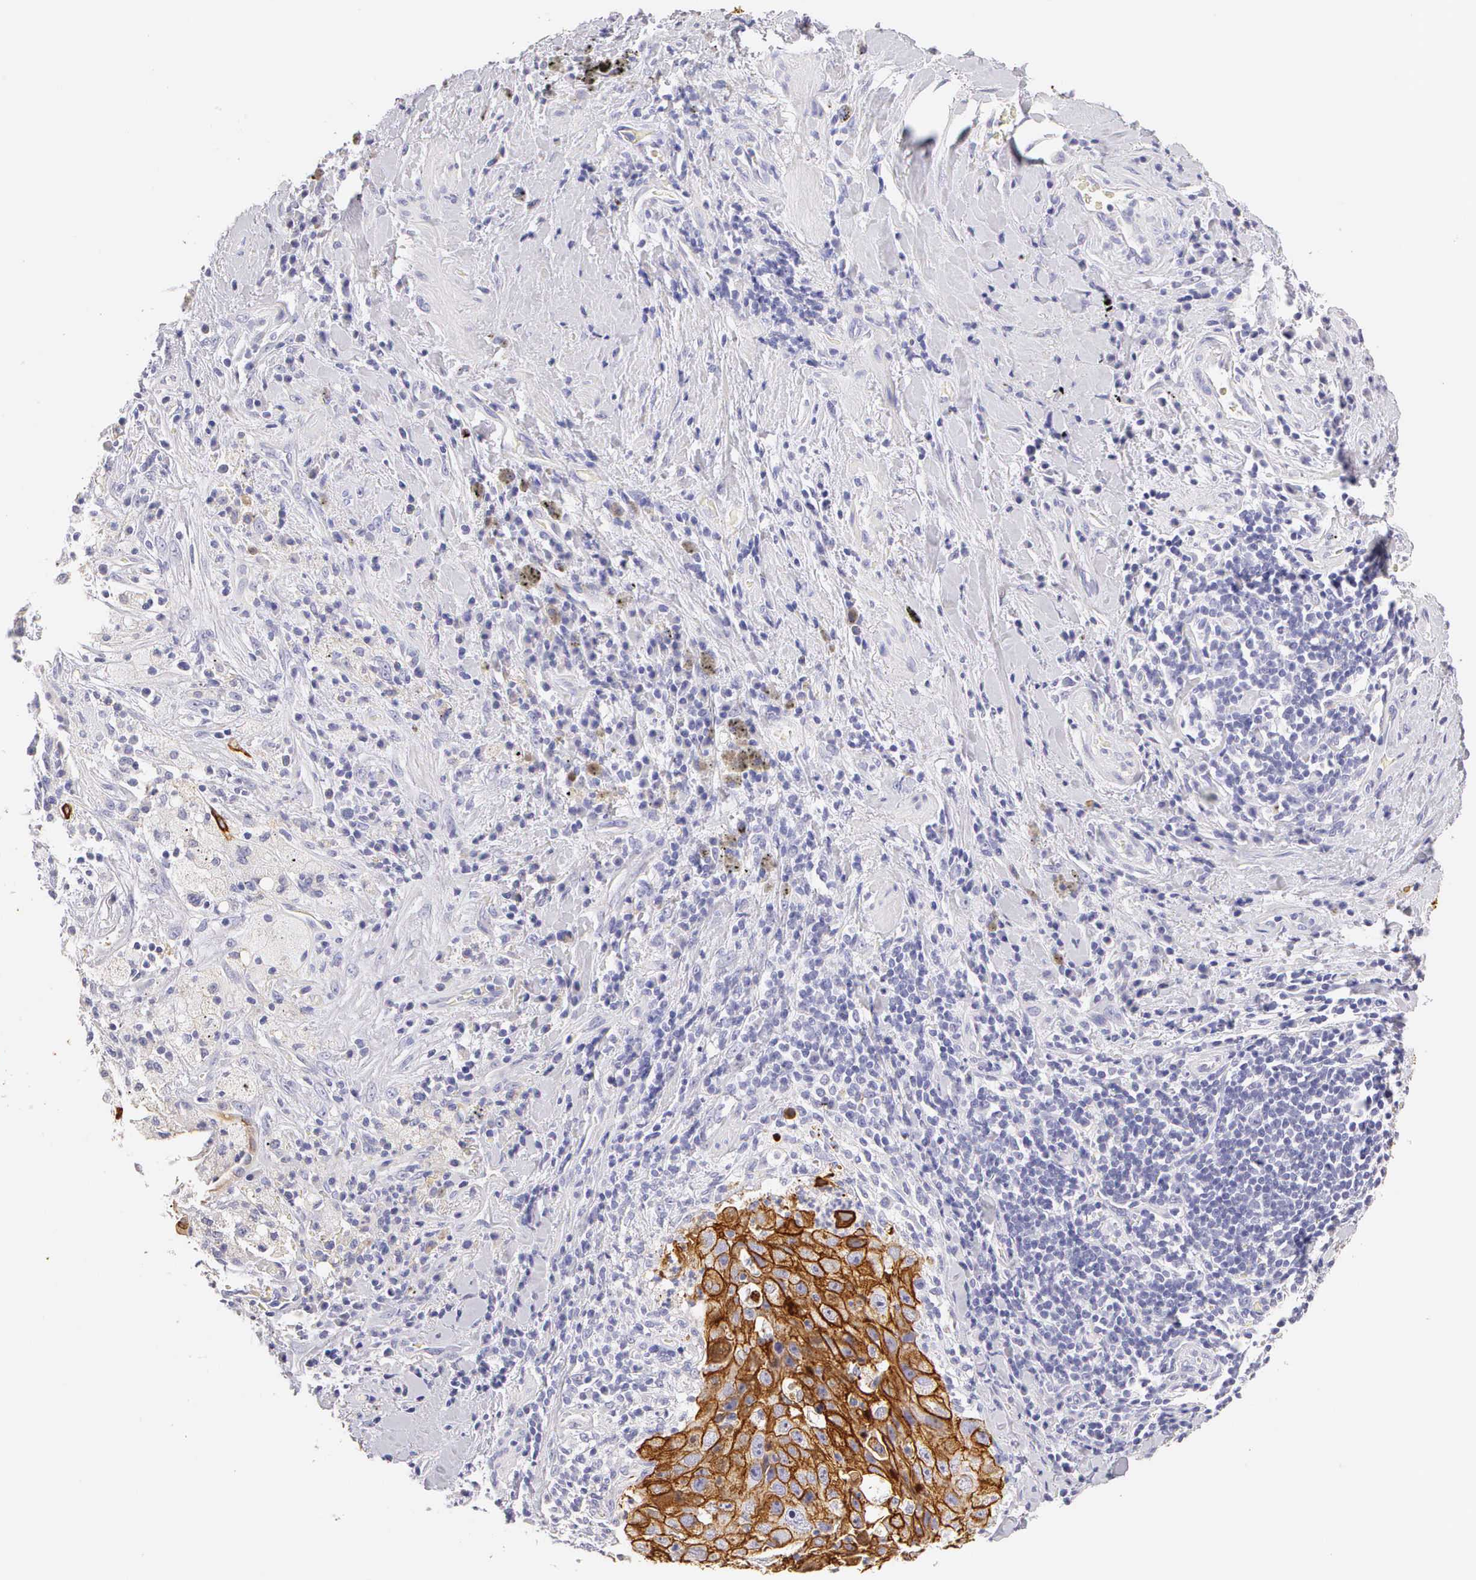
{"staining": {"intensity": "strong", "quantity": ">75%", "location": "cytoplasmic/membranous"}, "tissue": "lung cancer", "cell_type": "Tumor cells", "image_type": "cancer", "snomed": [{"axis": "morphology", "description": "Squamous cell carcinoma, NOS"}, {"axis": "topography", "description": "Lung"}], "caption": "This is an image of immunohistochemistry staining of squamous cell carcinoma (lung), which shows strong staining in the cytoplasmic/membranous of tumor cells.", "gene": "KRT17", "patient": {"sex": "male", "age": 64}}